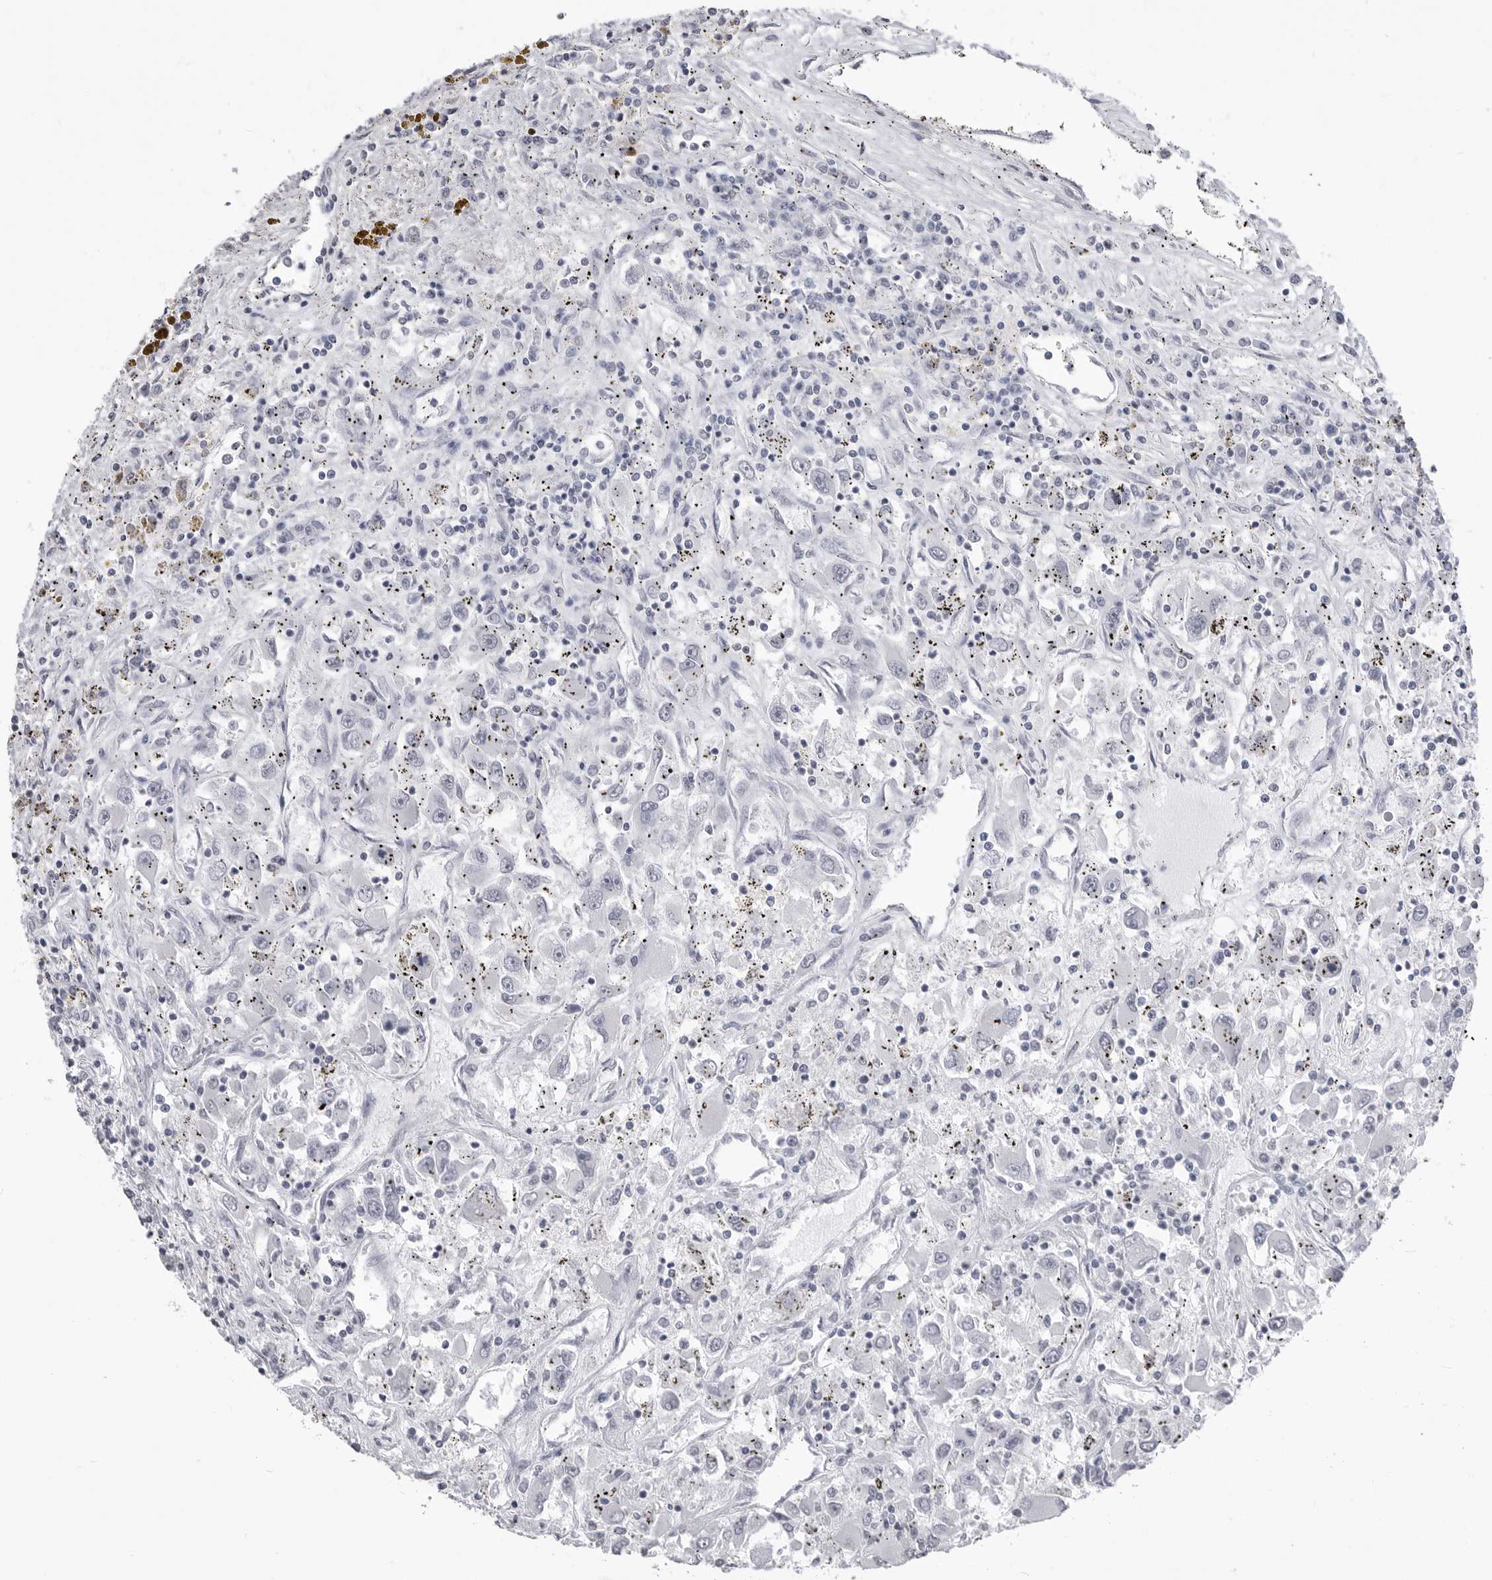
{"staining": {"intensity": "negative", "quantity": "none", "location": "none"}, "tissue": "renal cancer", "cell_type": "Tumor cells", "image_type": "cancer", "snomed": [{"axis": "morphology", "description": "Adenocarcinoma, NOS"}, {"axis": "topography", "description": "Kidney"}], "caption": "Histopathology image shows no significant protein expression in tumor cells of renal adenocarcinoma.", "gene": "ICAM5", "patient": {"sex": "female", "age": 52}}